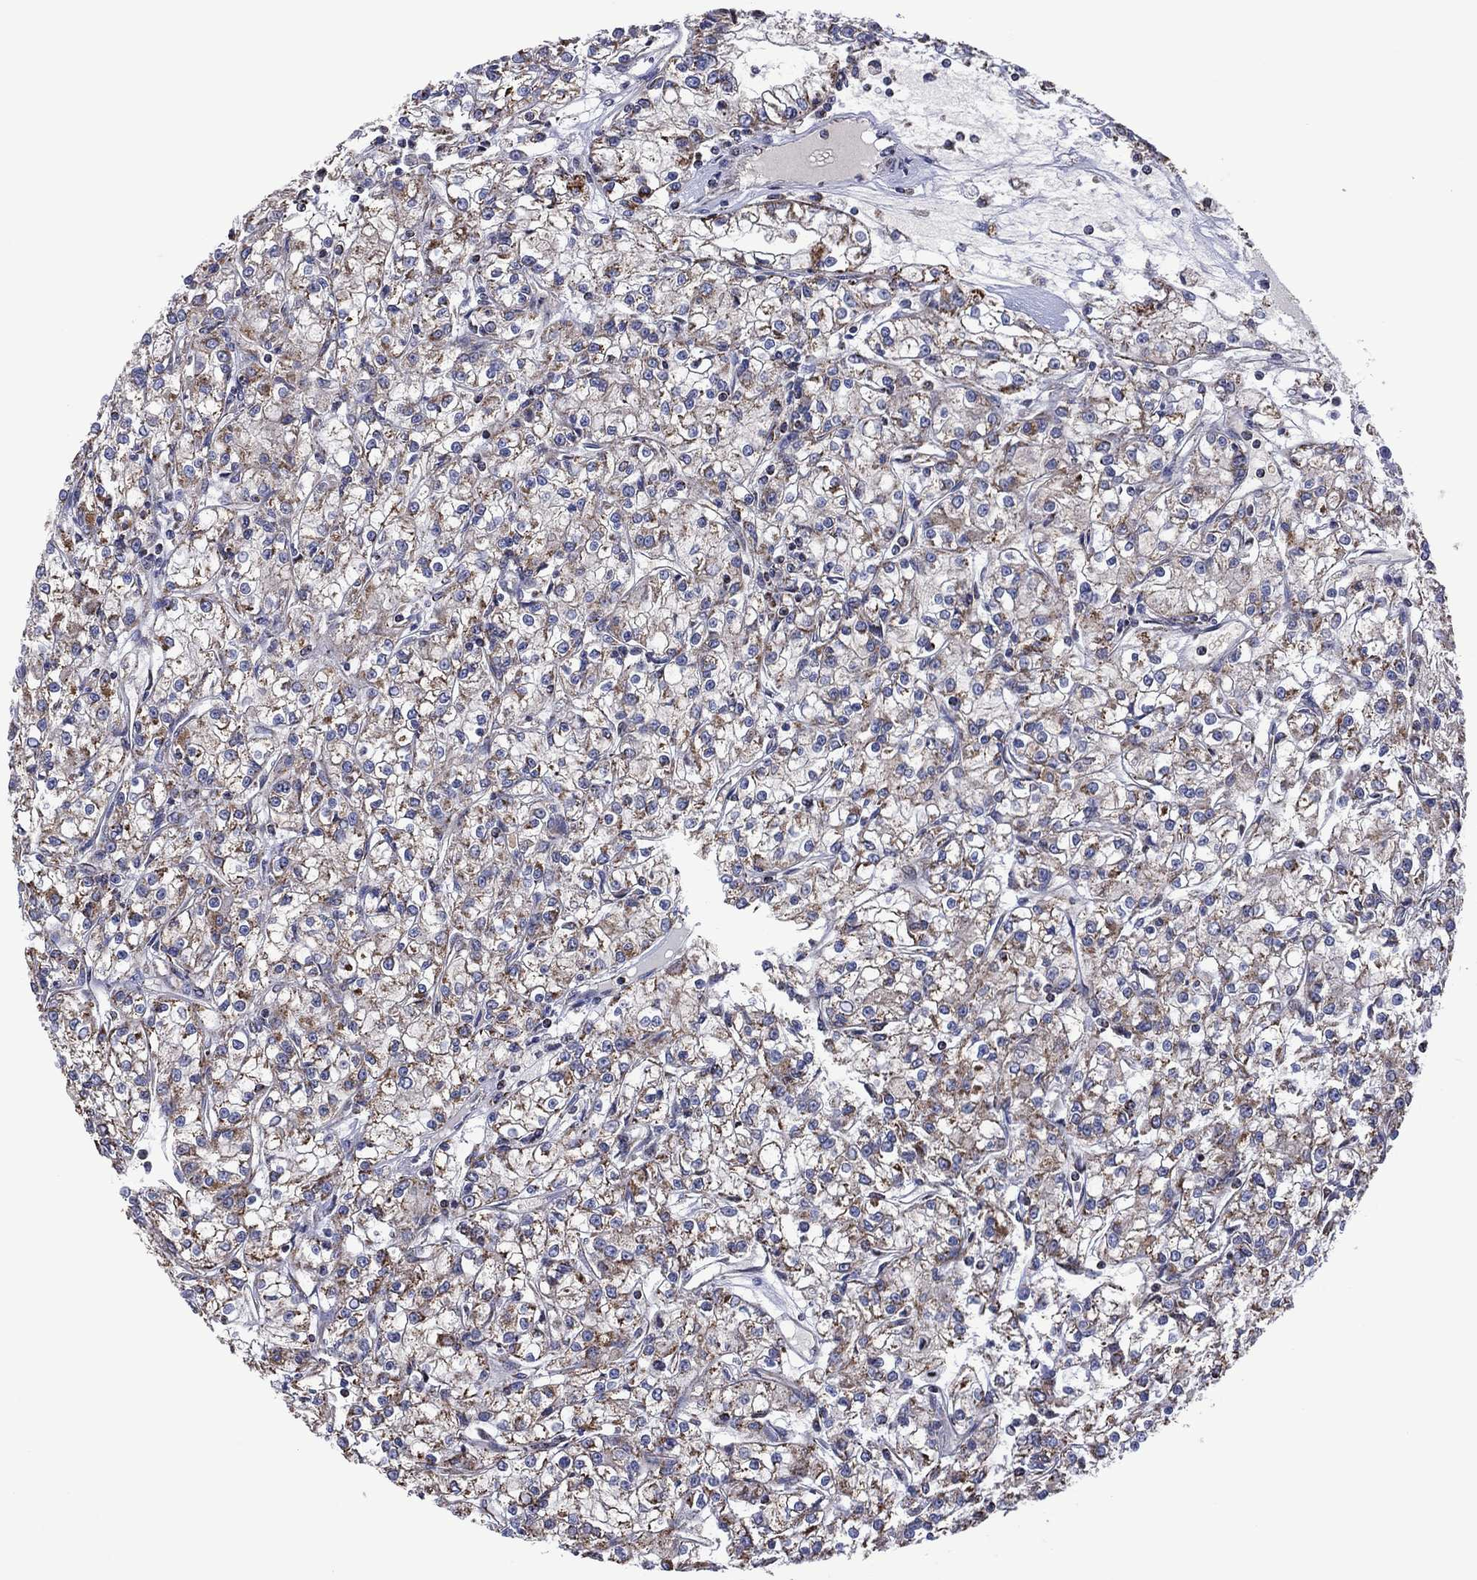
{"staining": {"intensity": "moderate", "quantity": "25%-75%", "location": "cytoplasmic/membranous"}, "tissue": "renal cancer", "cell_type": "Tumor cells", "image_type": "cancer", "snomed": [{"axis": "morphology", "description": "Adenocarcinoma, NOS"}, {"axis": "topography", "description": "Kidney"}], "caption": "Adenocarcinoma (renal) was stained to show a protein in brown. There is medium levels of moderate cytoplasmic/membranous staining in about 25%-75% of tumor cells.", "gene": "PIDD1", "patient": {"sex": "female", "age": 59}}